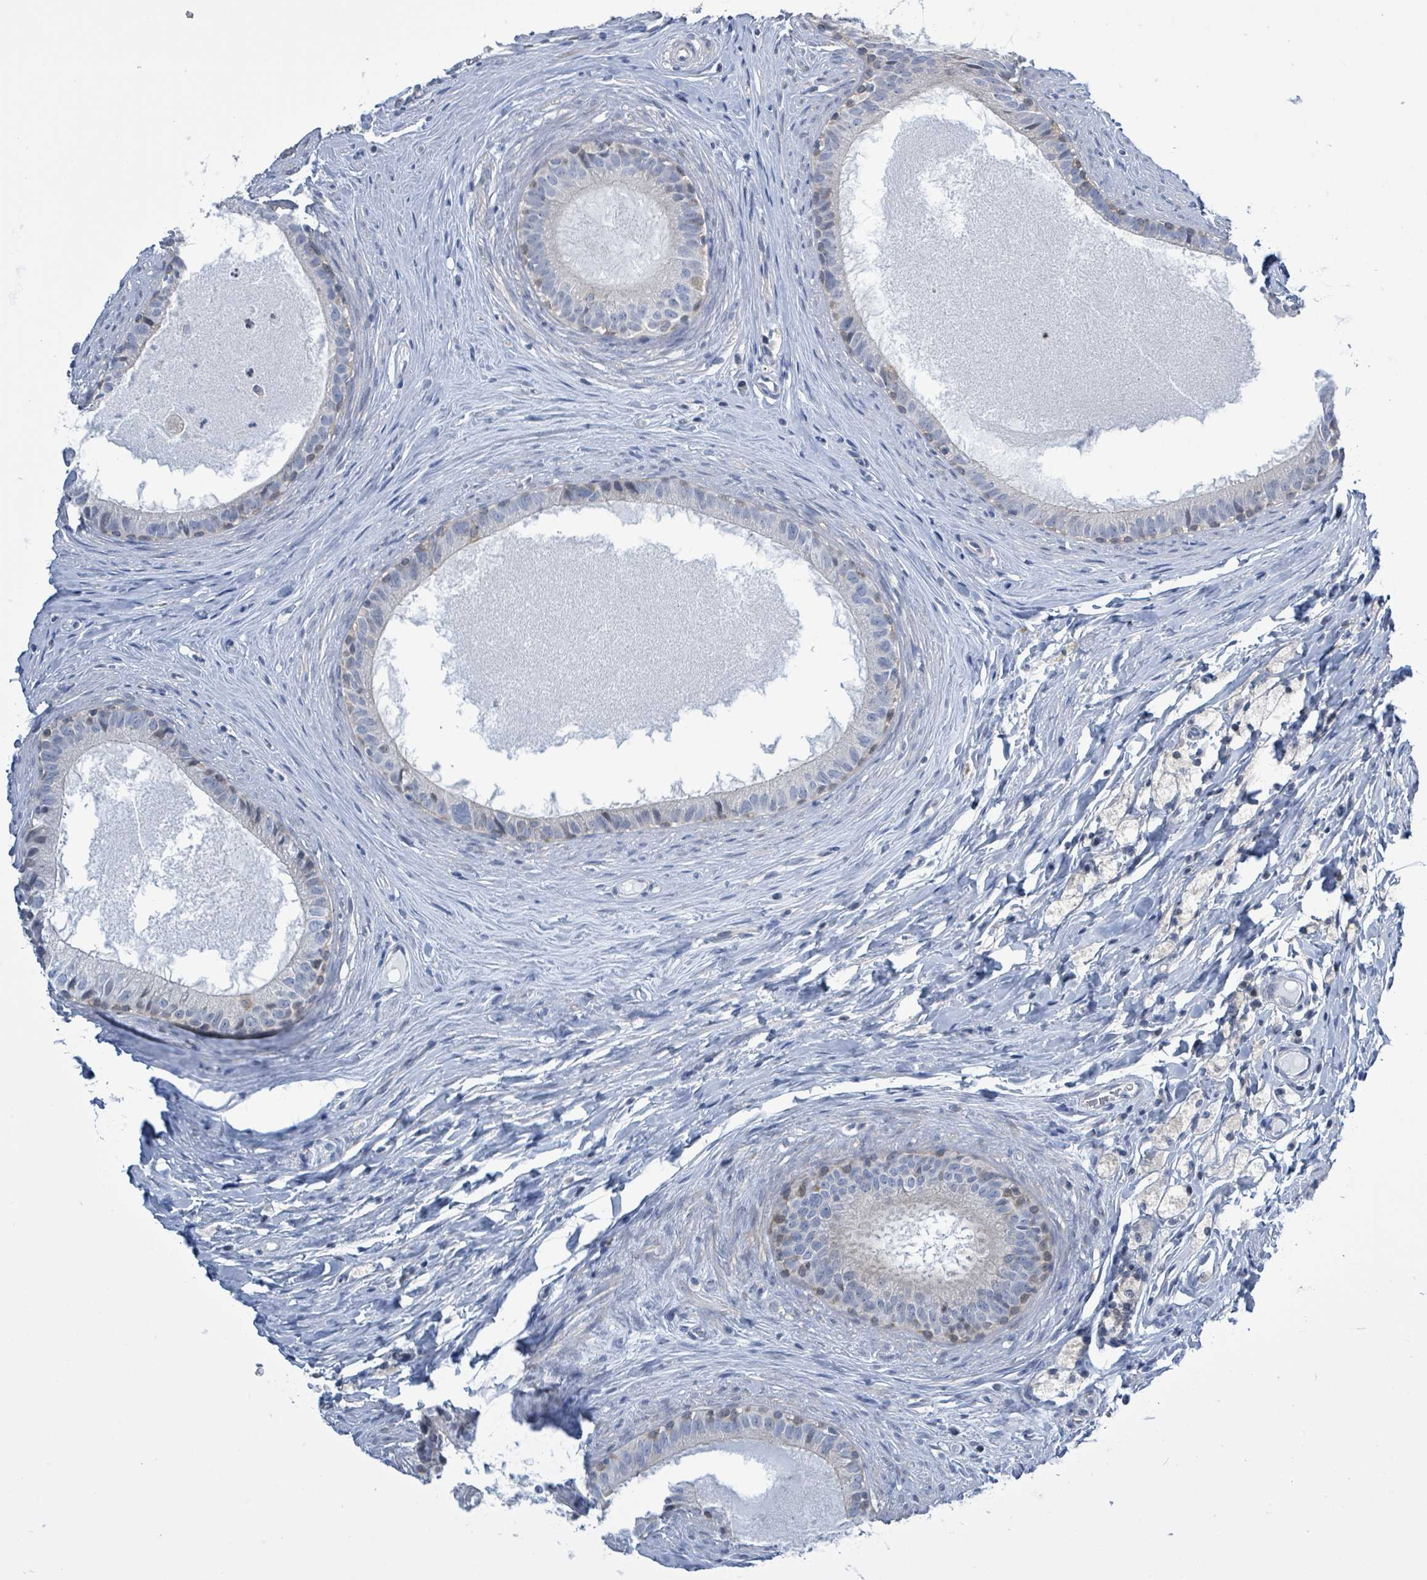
{"staining": {"intensity": "negative", "quantity": "none", "location": "none"}, "tissue": "epididymis", "cell_type": "Glandular cells", "image_type": "normal", "snomed": [{"axis": "morphology", "description": "Normal tissue, NOS"}, {"axis": "topography", "description": "Epididymis"}], "caption": "Immunohistochemistry of benign human epididymis shows no staining in glandular cells.", "gene": "DGKZ", "patient": {"sex": "male", "age": 80}}